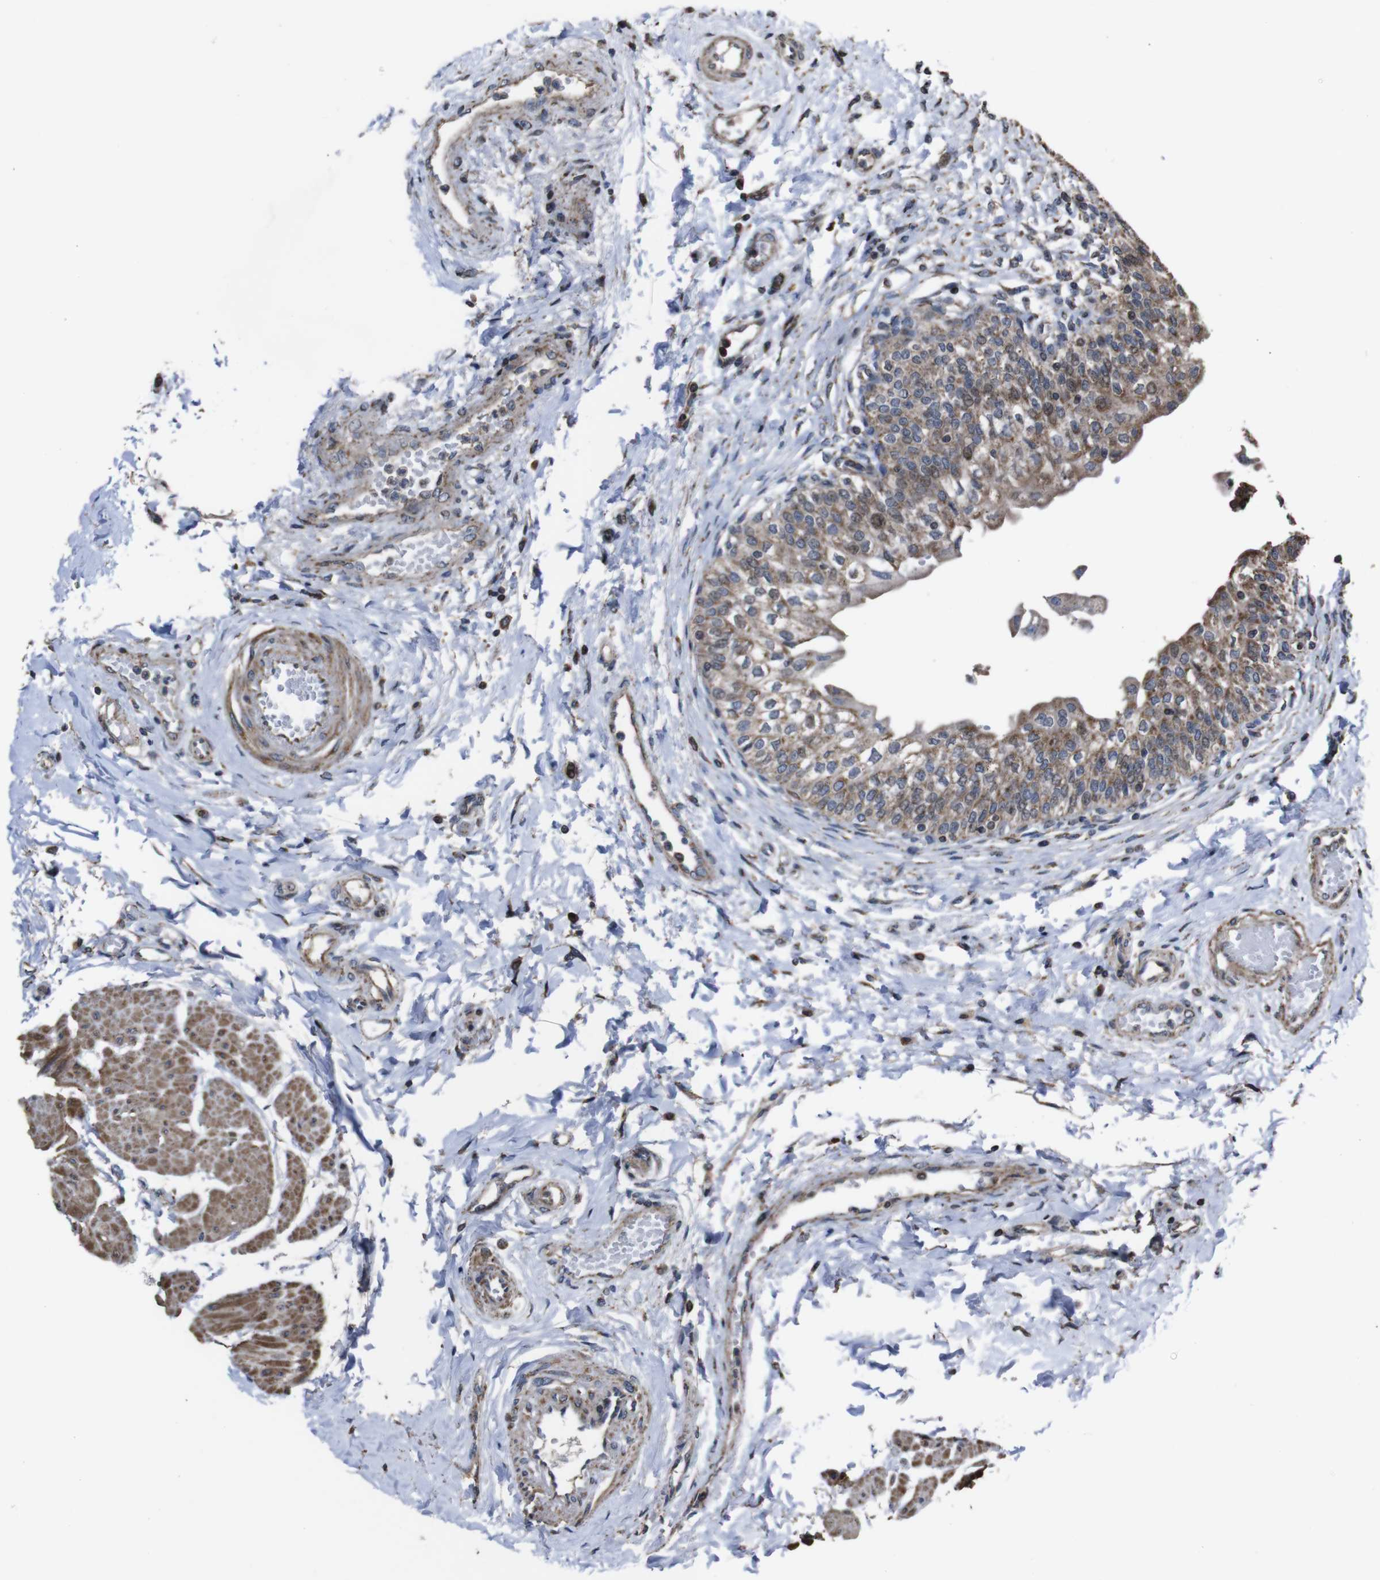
{"staining": {"intensity": "moderate", "quantity": ">75%", "location": "cytoplasmic/membranous"}, "tissue": "urinary bladder", "cell_type": "Urothelial cells", "image_type": "normal", "snomed": [{"axis": "morphology", "description": "Normal tissue, NOS"}, {"axis": "topography", "description": "Urinary bladder"}], "caption": "Urinary bladder stained with immunohistochemistry (IHC) displays moderate cytoplasmic/membranous positivity in about >75% of urothelial cells. The protein is stained brown, and the nuclei are stained in blue (DAB (3,3'-diaminobenzidine) IHC with brightfield microscopy, high magnification).", "gene": "SNN", "patient": {"sex": "male", "age": 55}}